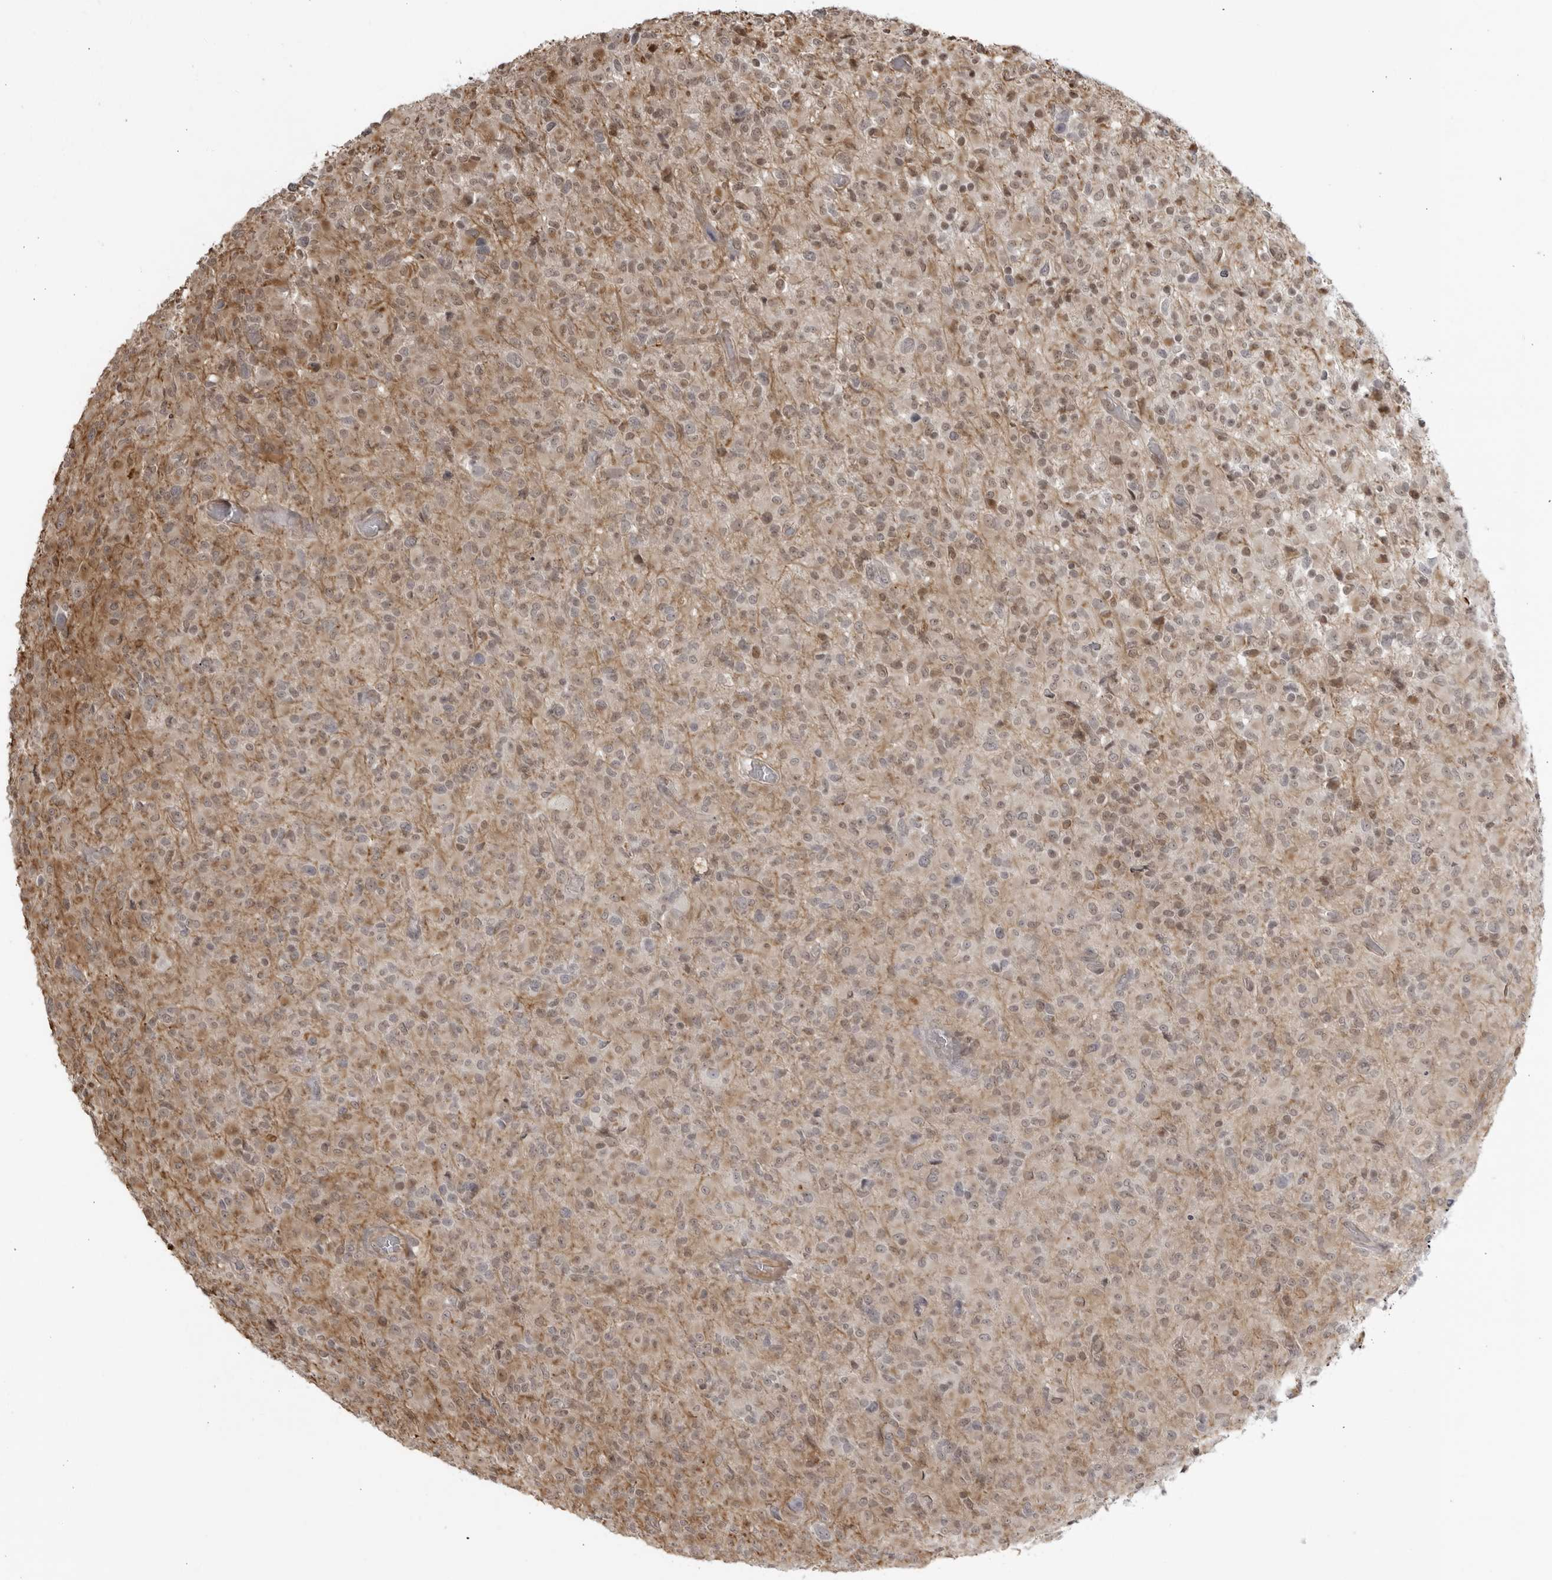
{"staining": {"intensity": "weak", "quantity": "25%-75%", "location": "cytoplasmic/membranous,nuclear"}, "tissue": "glioma", "cell_type": "Tumor cells", "image_type": "cancer", "snomed": [{"axis": "morphology", "description": "Glioma, malignant, High grade"}, {"axis": "topography", "description": "Brain"}], "caption": "Malignant high-grade glioma tissue displays weak cytoplasmic/membranous and nuclear expression in approximately 25%-75% of tumor cells", "gene": "TCF21", "patient": {"sex": "female", "age": 57}}